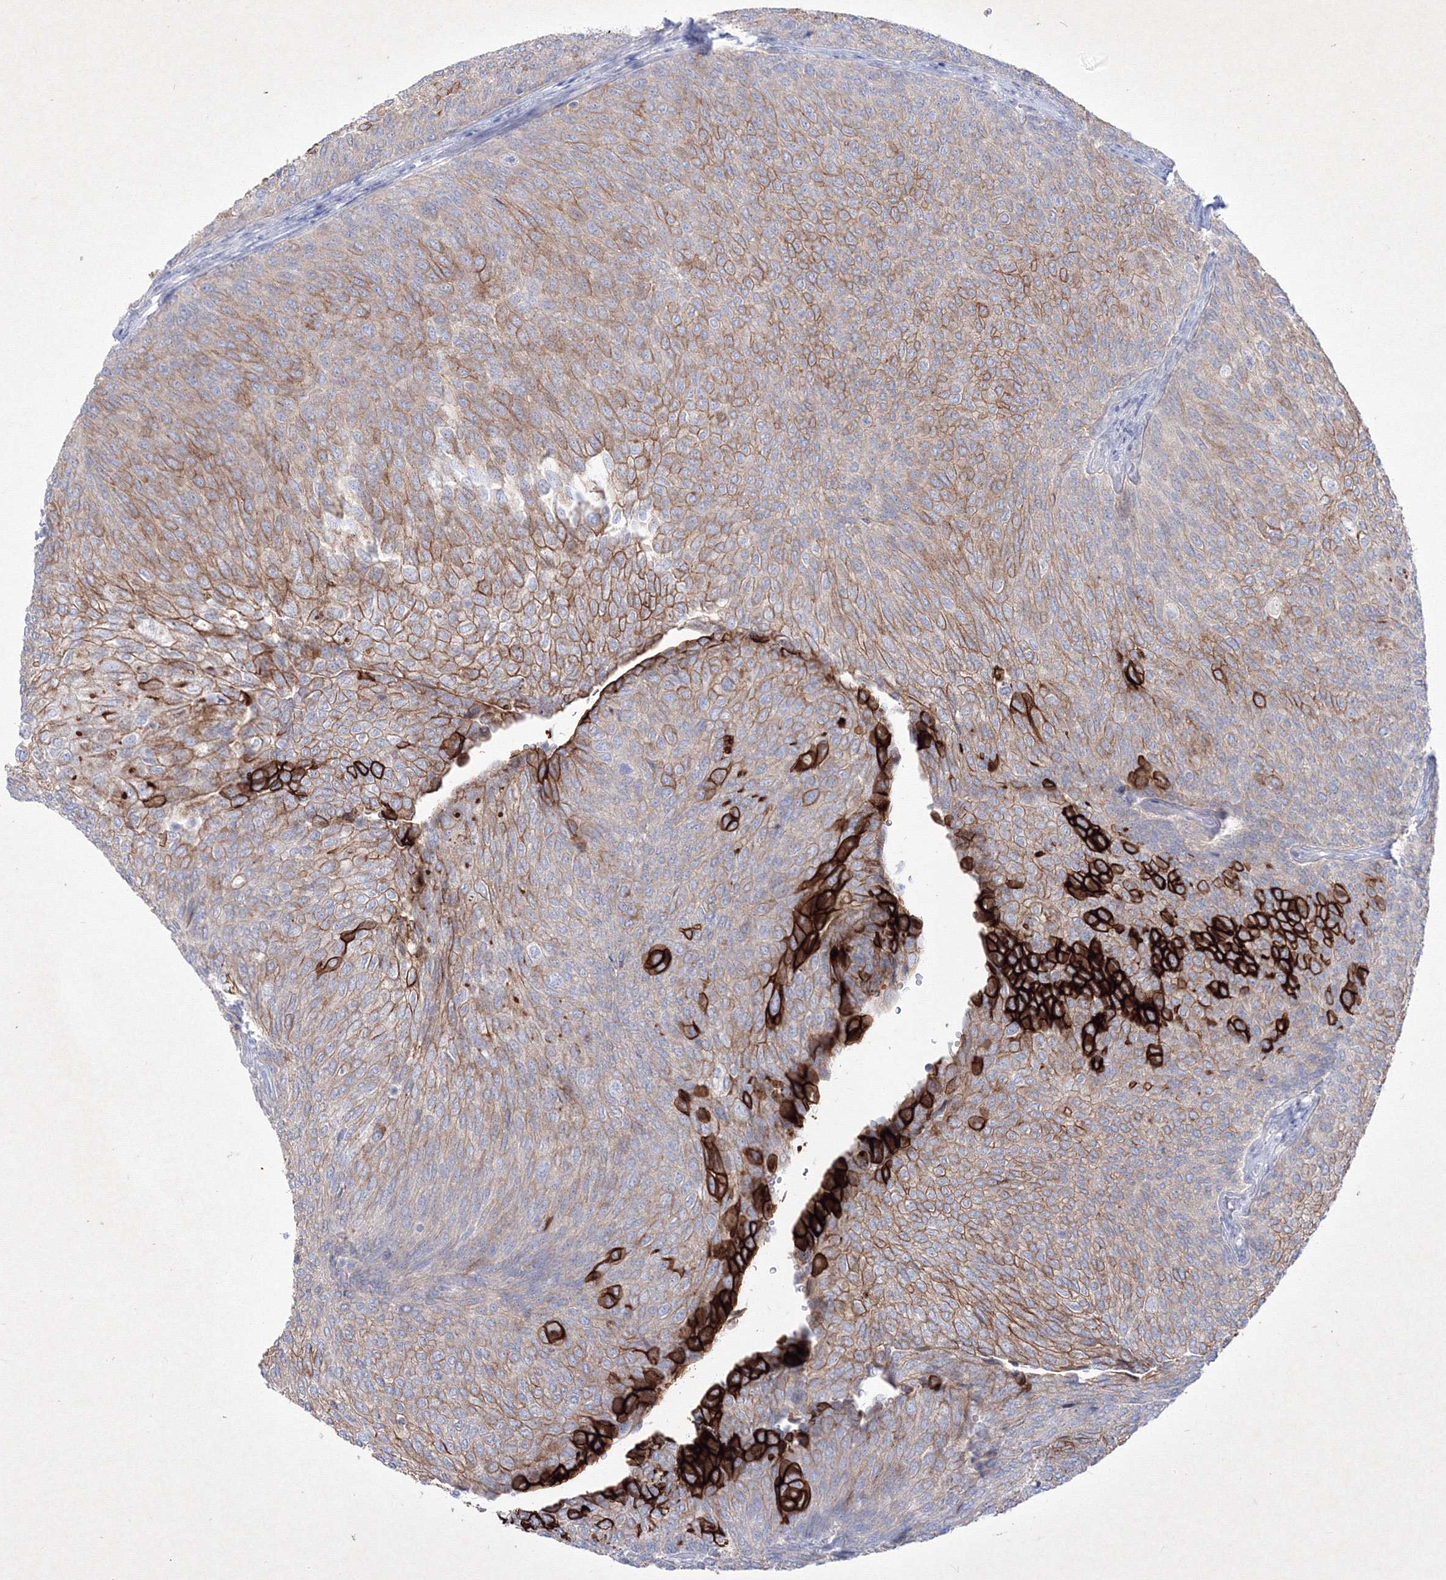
{"staining": {"intensity": "strong", "quantity": "25%-75%", "location": "cytoplasmic/membranous"}, "tissue": "urothelial cancer", "cell_type": "Tumor cells", "image_type": "cancer", "snomed": [{"axis": "morphology", "description": "Urothelial carcinoma, Low grade"}, {"axis": "topography", "description": "Urinary bladder"}], "caption": "Urothelial cancer stained with DAB IHC reveals high levels of strong cytoplasmic/membranous positivity in approximately 25%-75% of tumor cells. (DAB (3,3'-diaminobenzidine) IHC, brown staining for protein, blue staining for nuclei).", "gene": "TMEM139", "patient": {"sex": "female", "age": 79}}